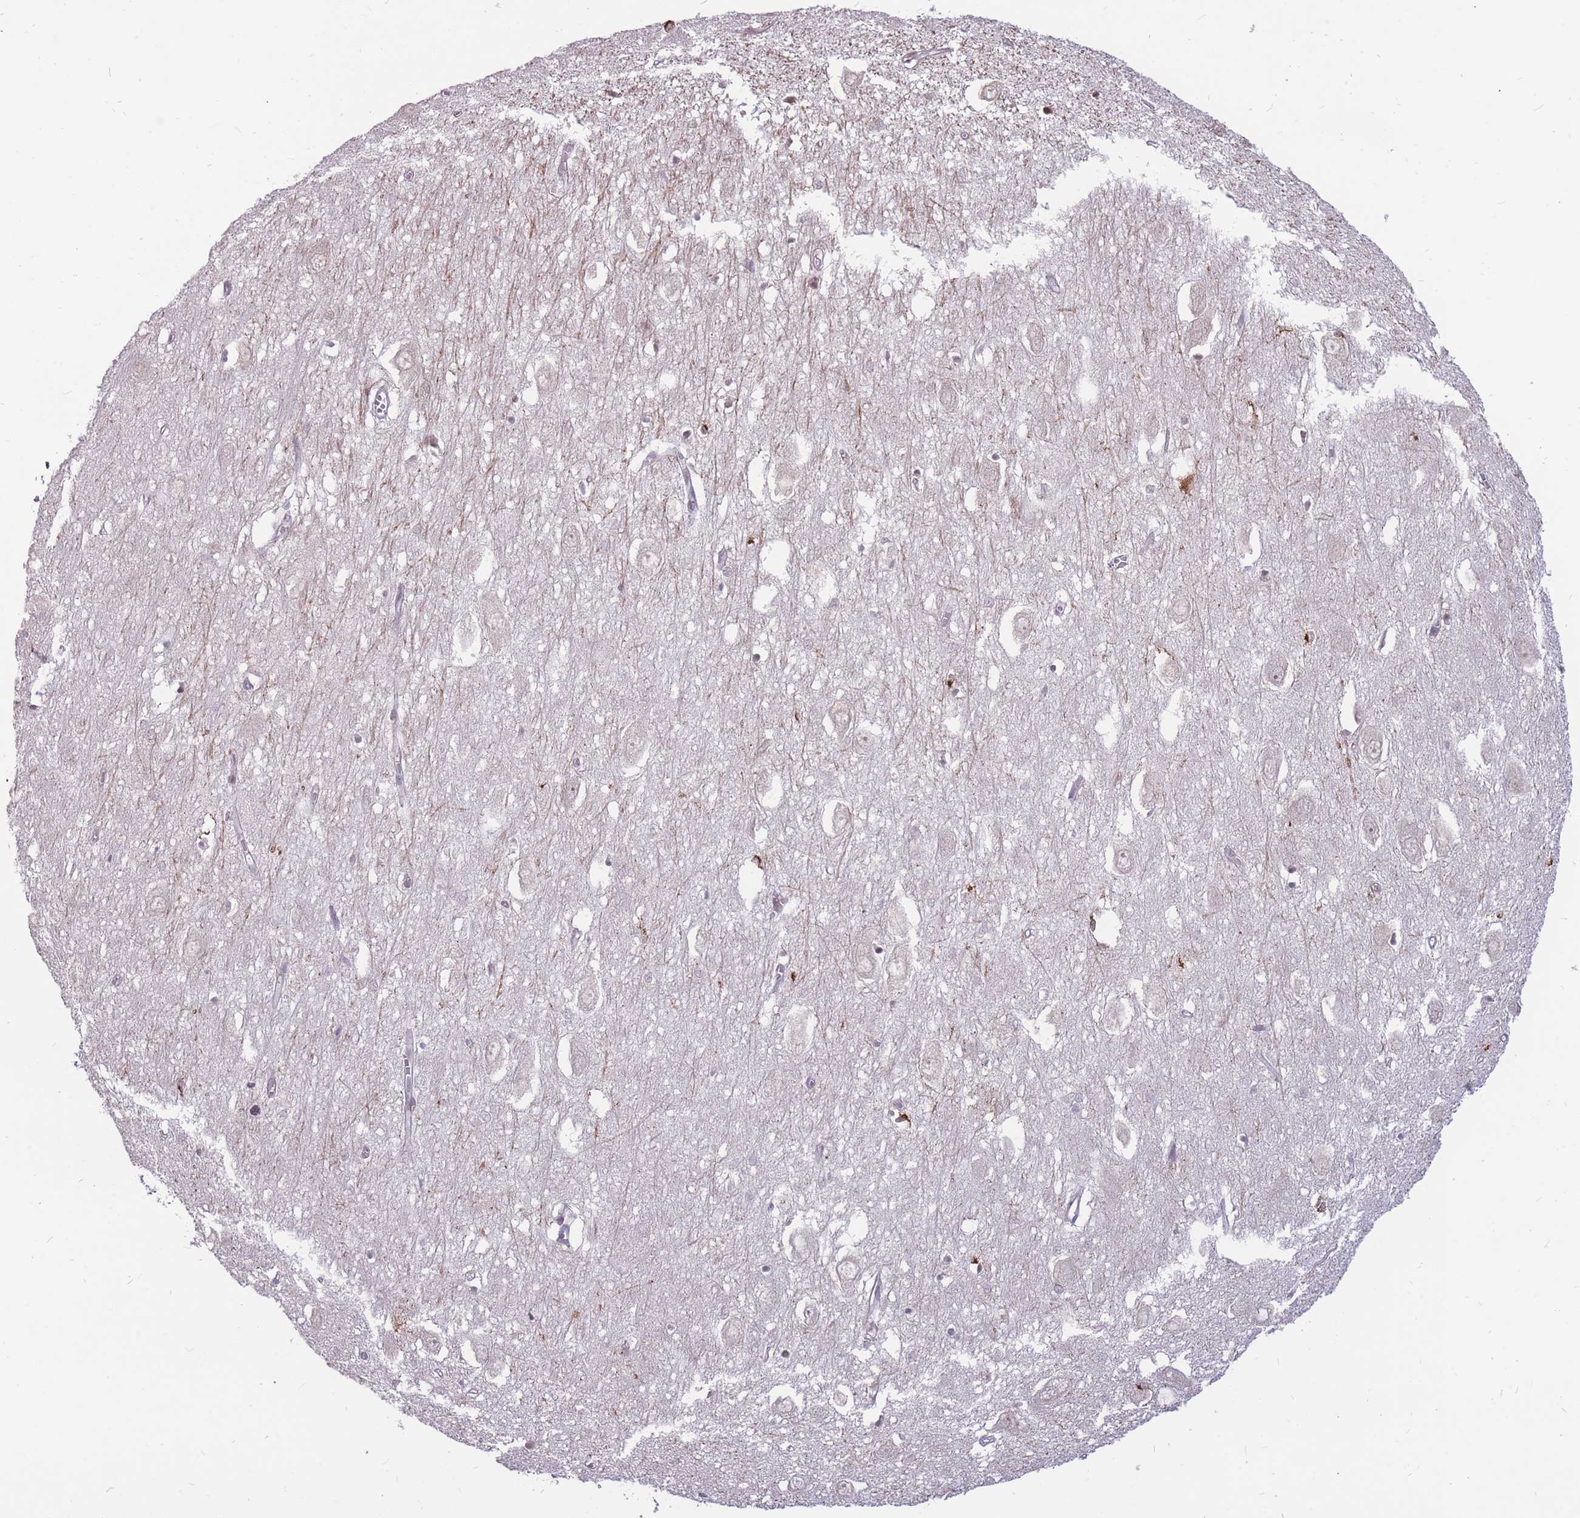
{"staining": {"intensity": "negative", "quantity": "none", "location": "none"}, "tissue": "hippocampus", "cell_type": "Glial cells", "image_type": "normal", "snomed": [{"axis": "morphology", "description": "Normal tissue, NOS"}, {"axis": "topography", "description": "Hippocampus"}], "caption": "An IHC image of unremarkable hippocampus is shown. There is no staining in glial cells of hippocampus.", "gene": "GNA11", "patient": {"sex": "female", "age": 64}}